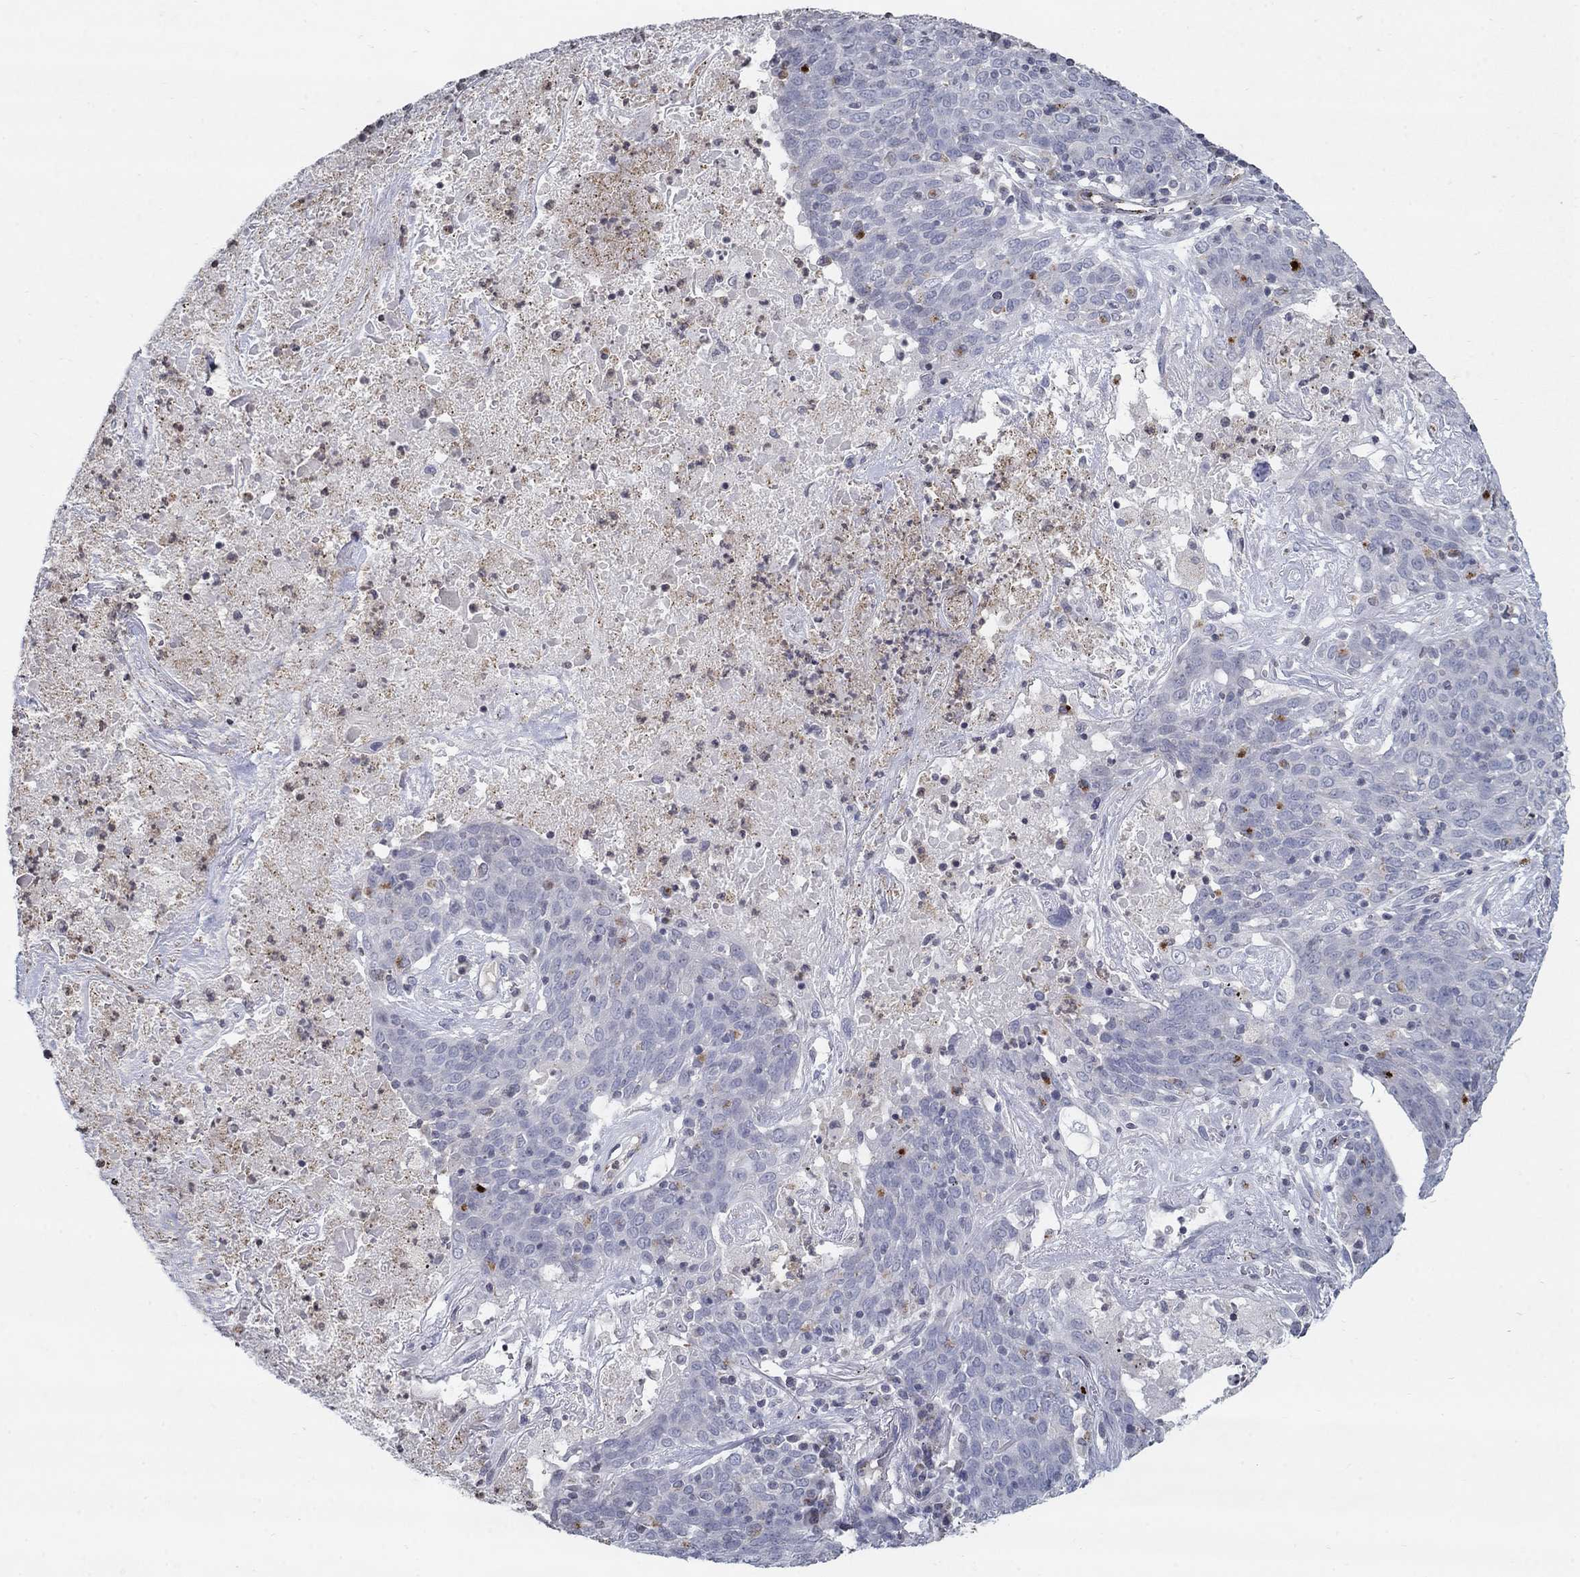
{"staining": {"intensity": "negative", "quantity": "none", "location": "none"}, "tissue": "lung cancer", "cell_type": "Tumor cells", "image_type": "cancer", "snomed": [{"axis": "morphology", "description": "Squamous cell carcinoma, NOS"}, {"axis": "topography", "description": "Lung"}], "caption": "DAB (3,3'-diaminobenzidine) immunohistochemical staining of lung cancer (squamous cell carcinoma) displays no significant staining in tumor cells.", "gene": "TINAG", "patient": {"sex": "male", "age": 82}}